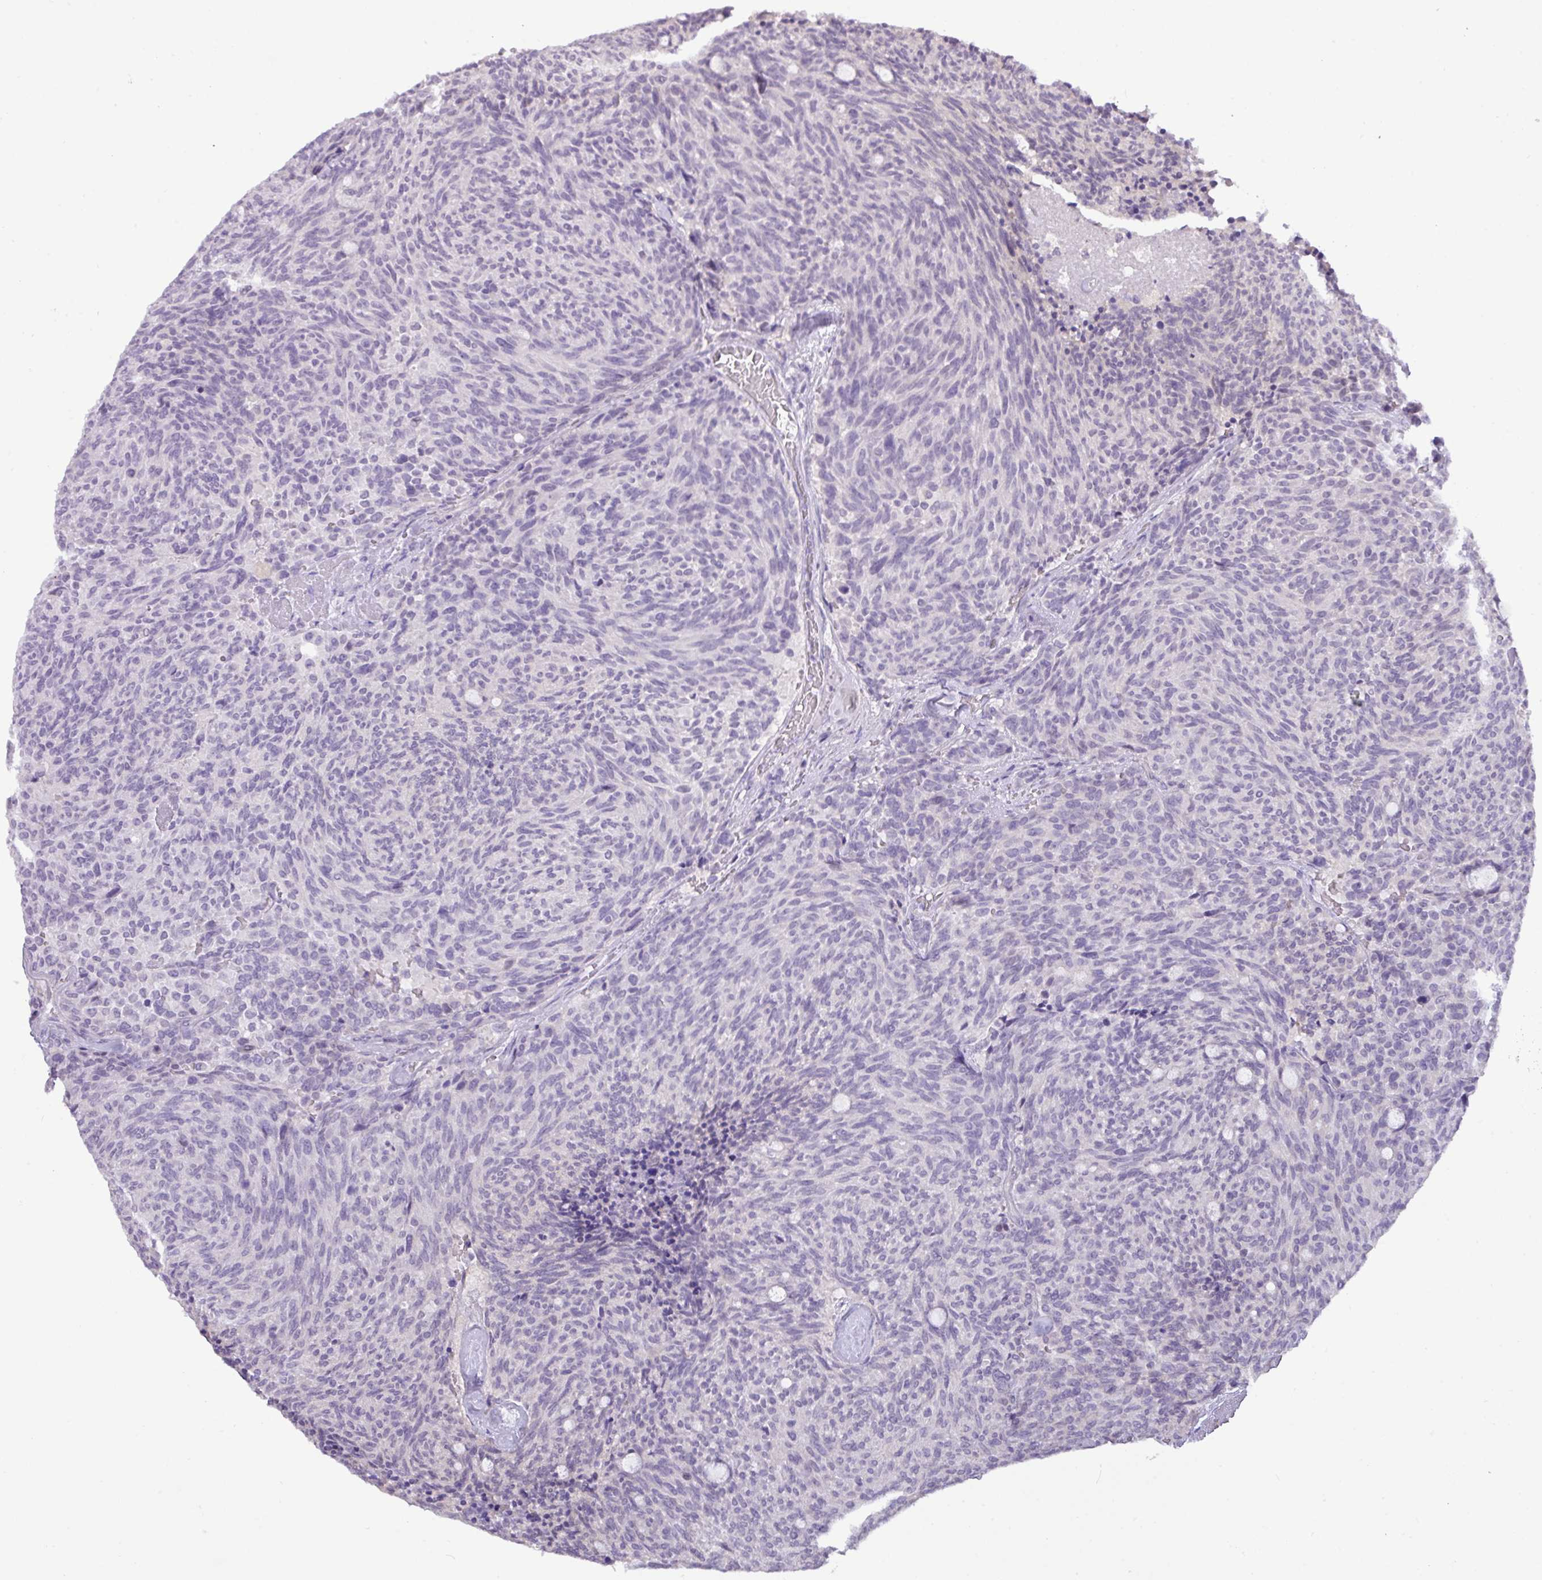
{"staining": {"intensity": "negative", "quantity": "none", "location": "none"}, "tissue": "carcinoid", "cell_type": "Tumor cells", "image_type": "cancer", "snomed": [{"axis": "morphology", "description": "Carcinoid, malignant, NOS"}, {"axis": "topography", "description": "Pancreas"}], "caption": "Immunohistochemical staining of carcinoid reveals no significant staining in tumor cells. (DAB immunohistochemistry visualized using brightfield microscopy, high magnification).", "gene": "RIPPLY1", "patient": {"sex": "female", "age": 54}}